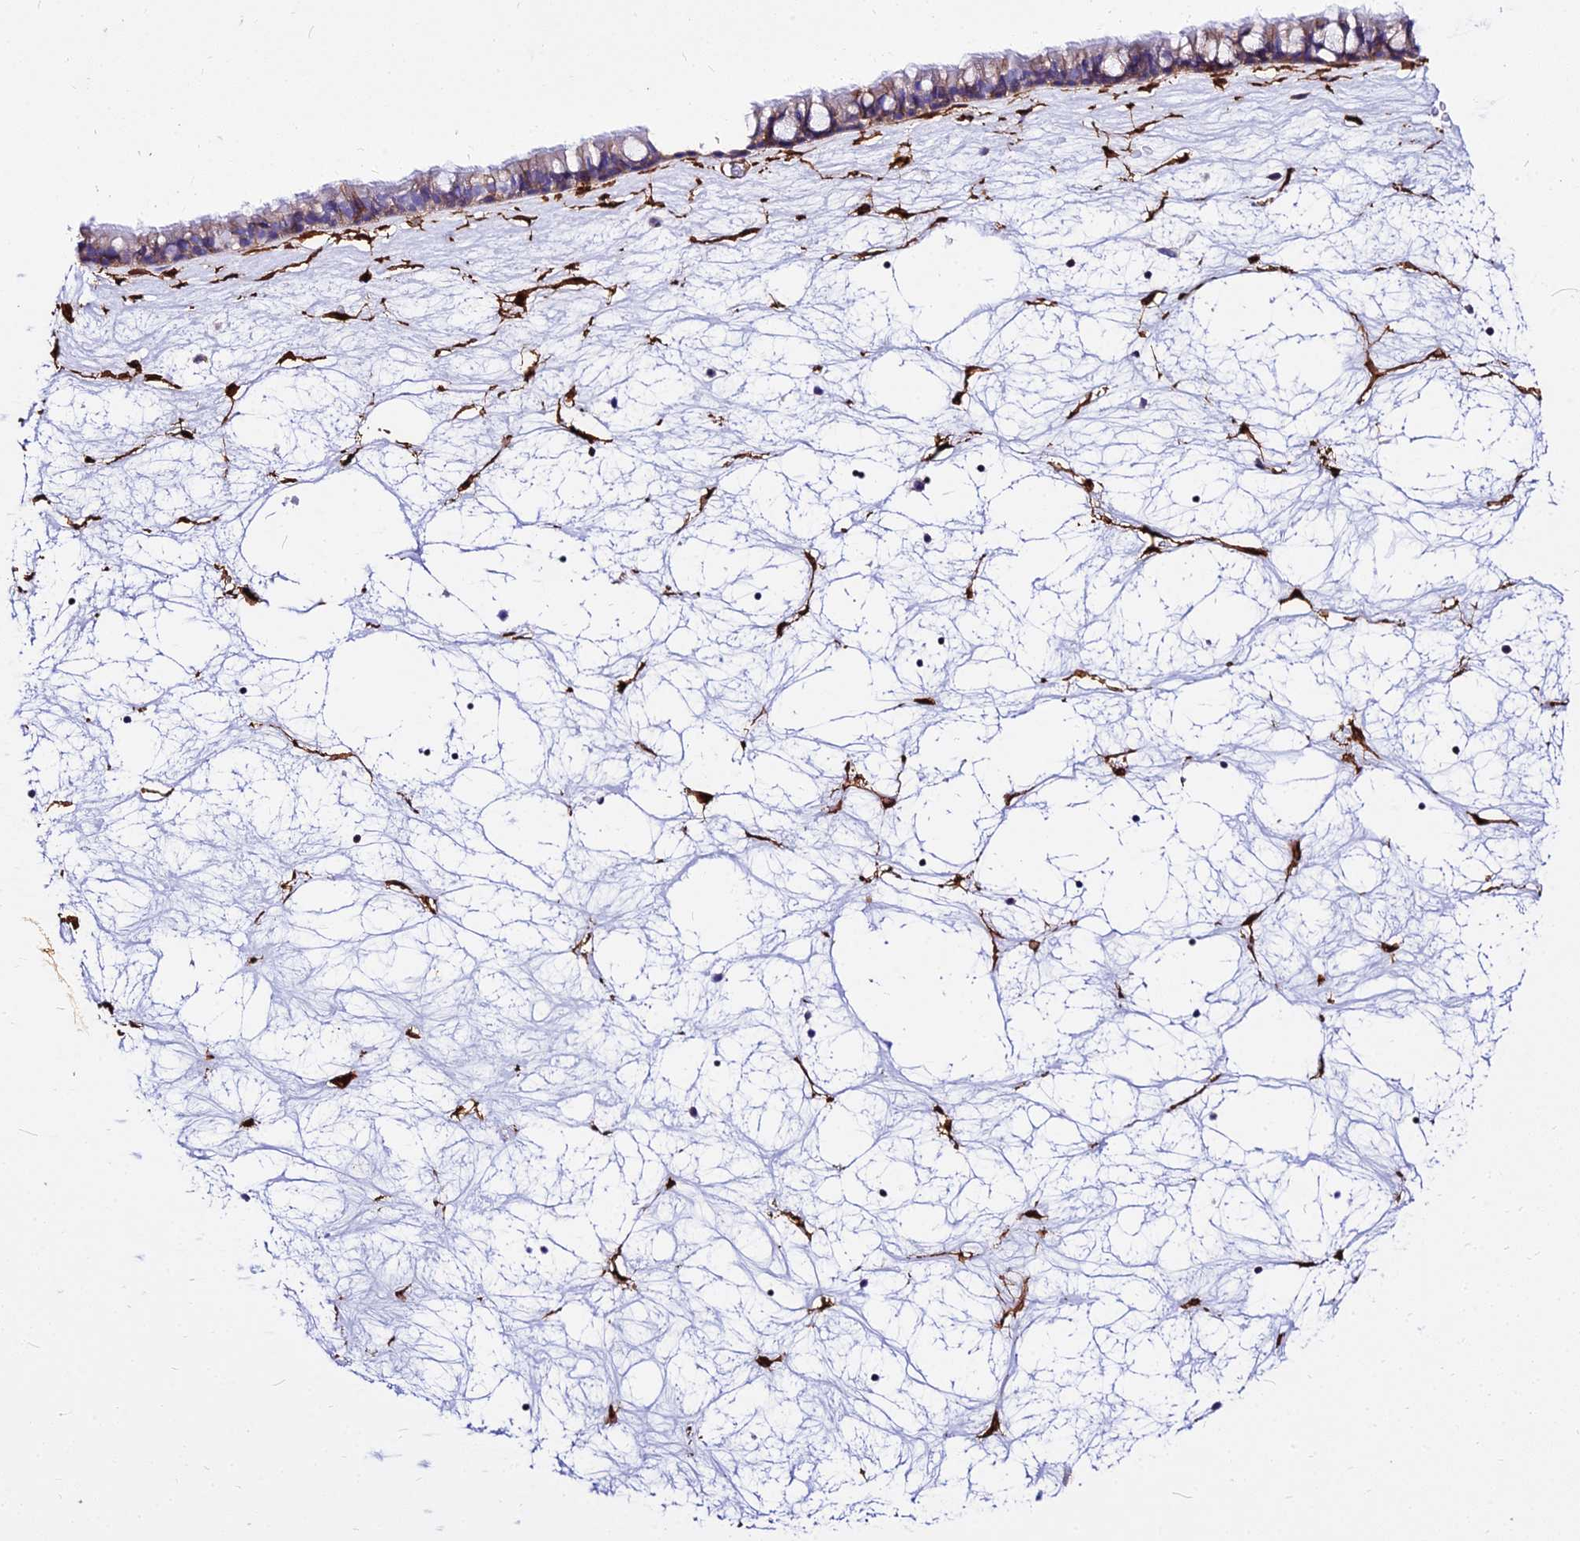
{"staining": {"intensity": "weak", "quantity": "<25%", "location": "cytoplasmic/membranous"}, "tissue": "nasopharynx", "cell_type": "Respiratory epithelial cells", "image_type": "normal", "snomed": [{"axis": "morphology", "description": "Normal tissue, NOS"}, {"axis": "topography", "description": "Nasopharynx"}], "caption": "This is an IHC photomicrograph of normal human nasopharynx. There is no expression in respiratory epithelial cells.", "gene": "CSRP1", "patient": {"sex": "male", "age": 64}}